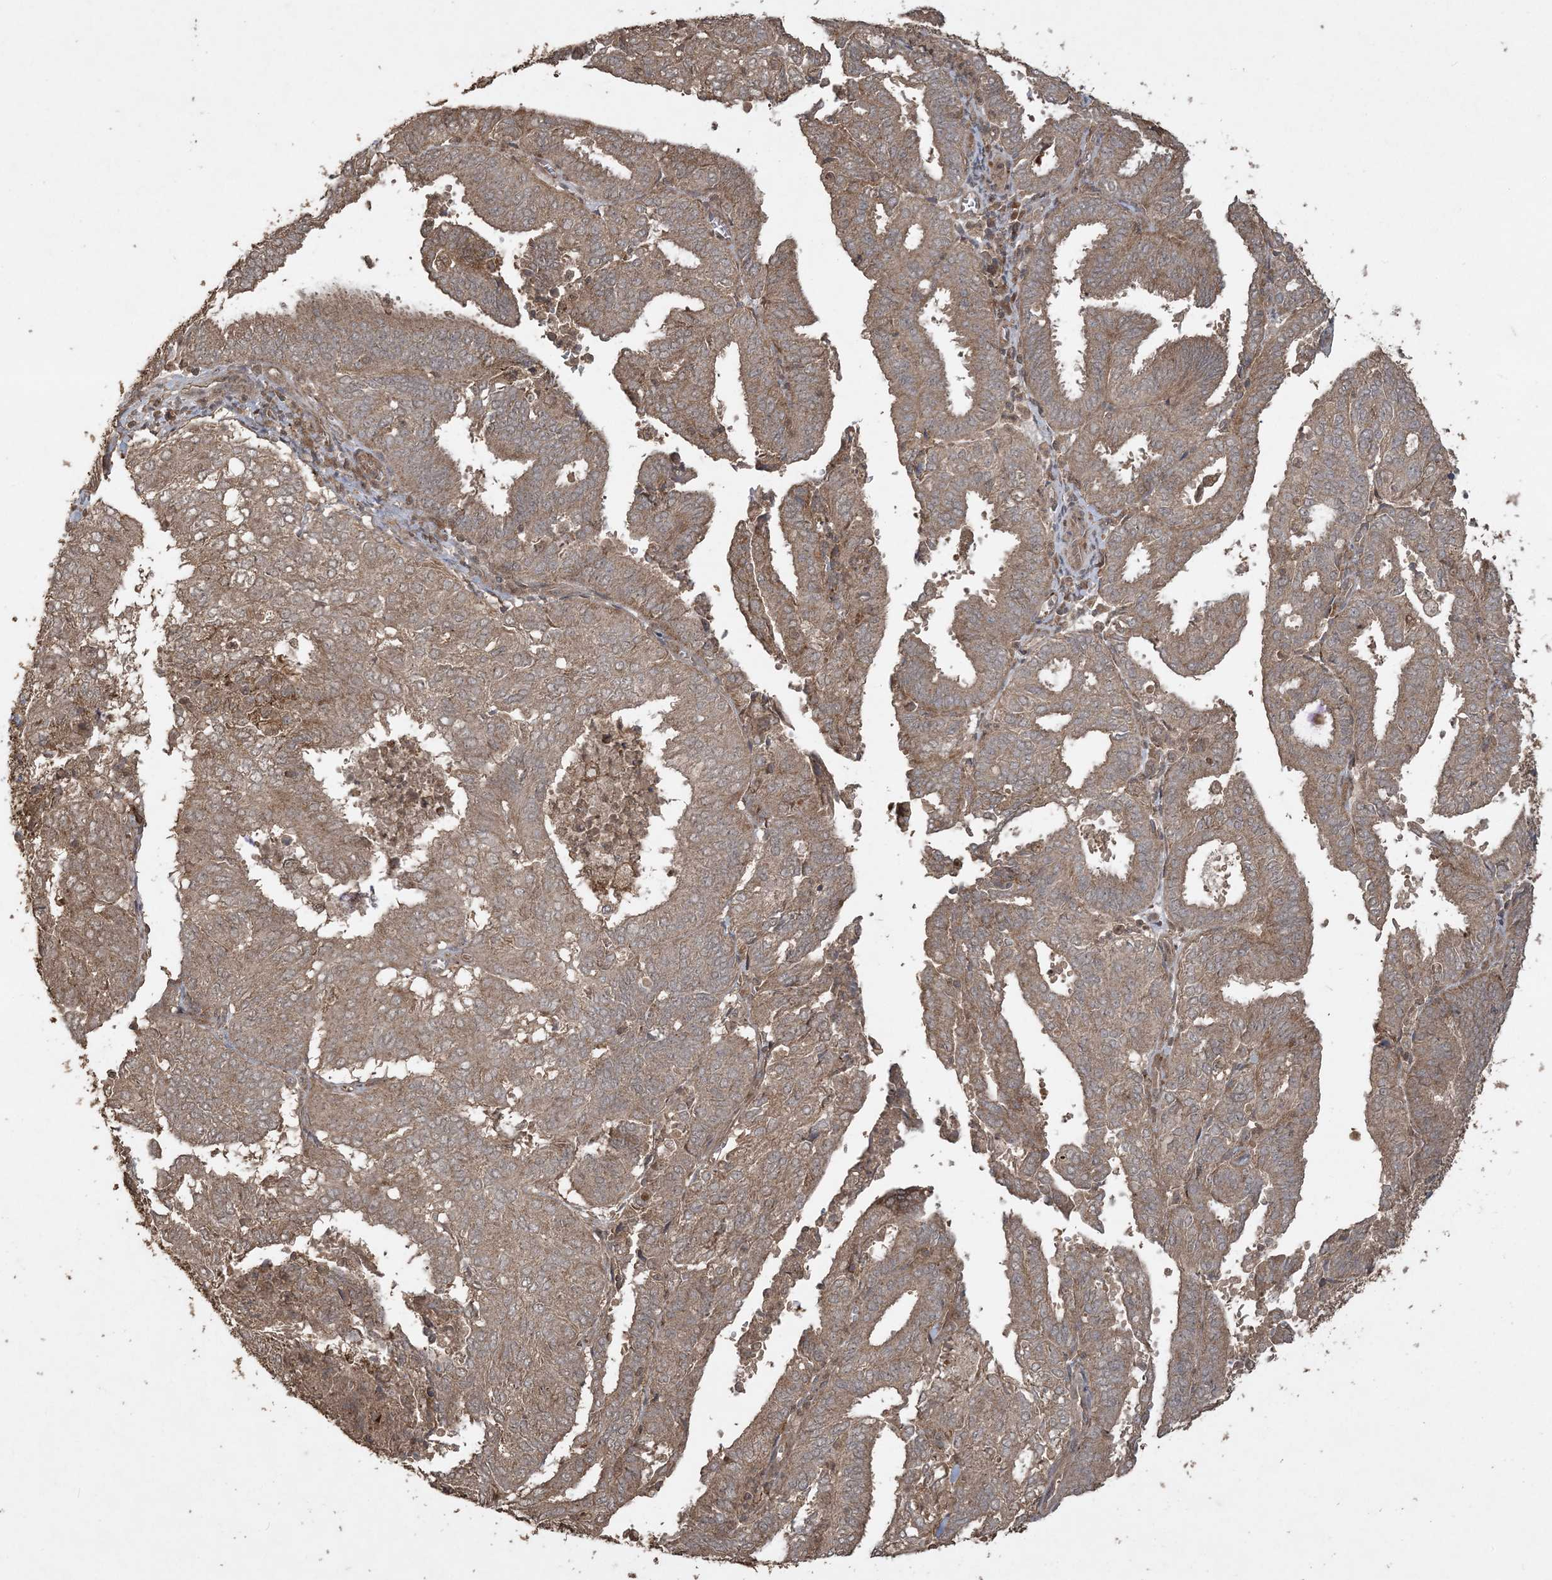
{"staining": {"intensity": "moderate", "quantity": ">75%", "location": "cytoplasmic/membranous"}, "tissue": "endometrial cancer", "cell_type": "Tumor cells", "image_type": "cancer", "snomed": [{"axis": "morphology", "description": "Adenocarcinoma, NOS"}, {"axis": "topography", "description": "Uterus"}], "caption": "About >75% of tumor cells in human endometrial cancer display moderate cytoplasmic/membranous protein expression as visualized by brown immunohistochemical staining.", "gene": "EFCAB8", "patient": {"sex": "female", "age": 60}}